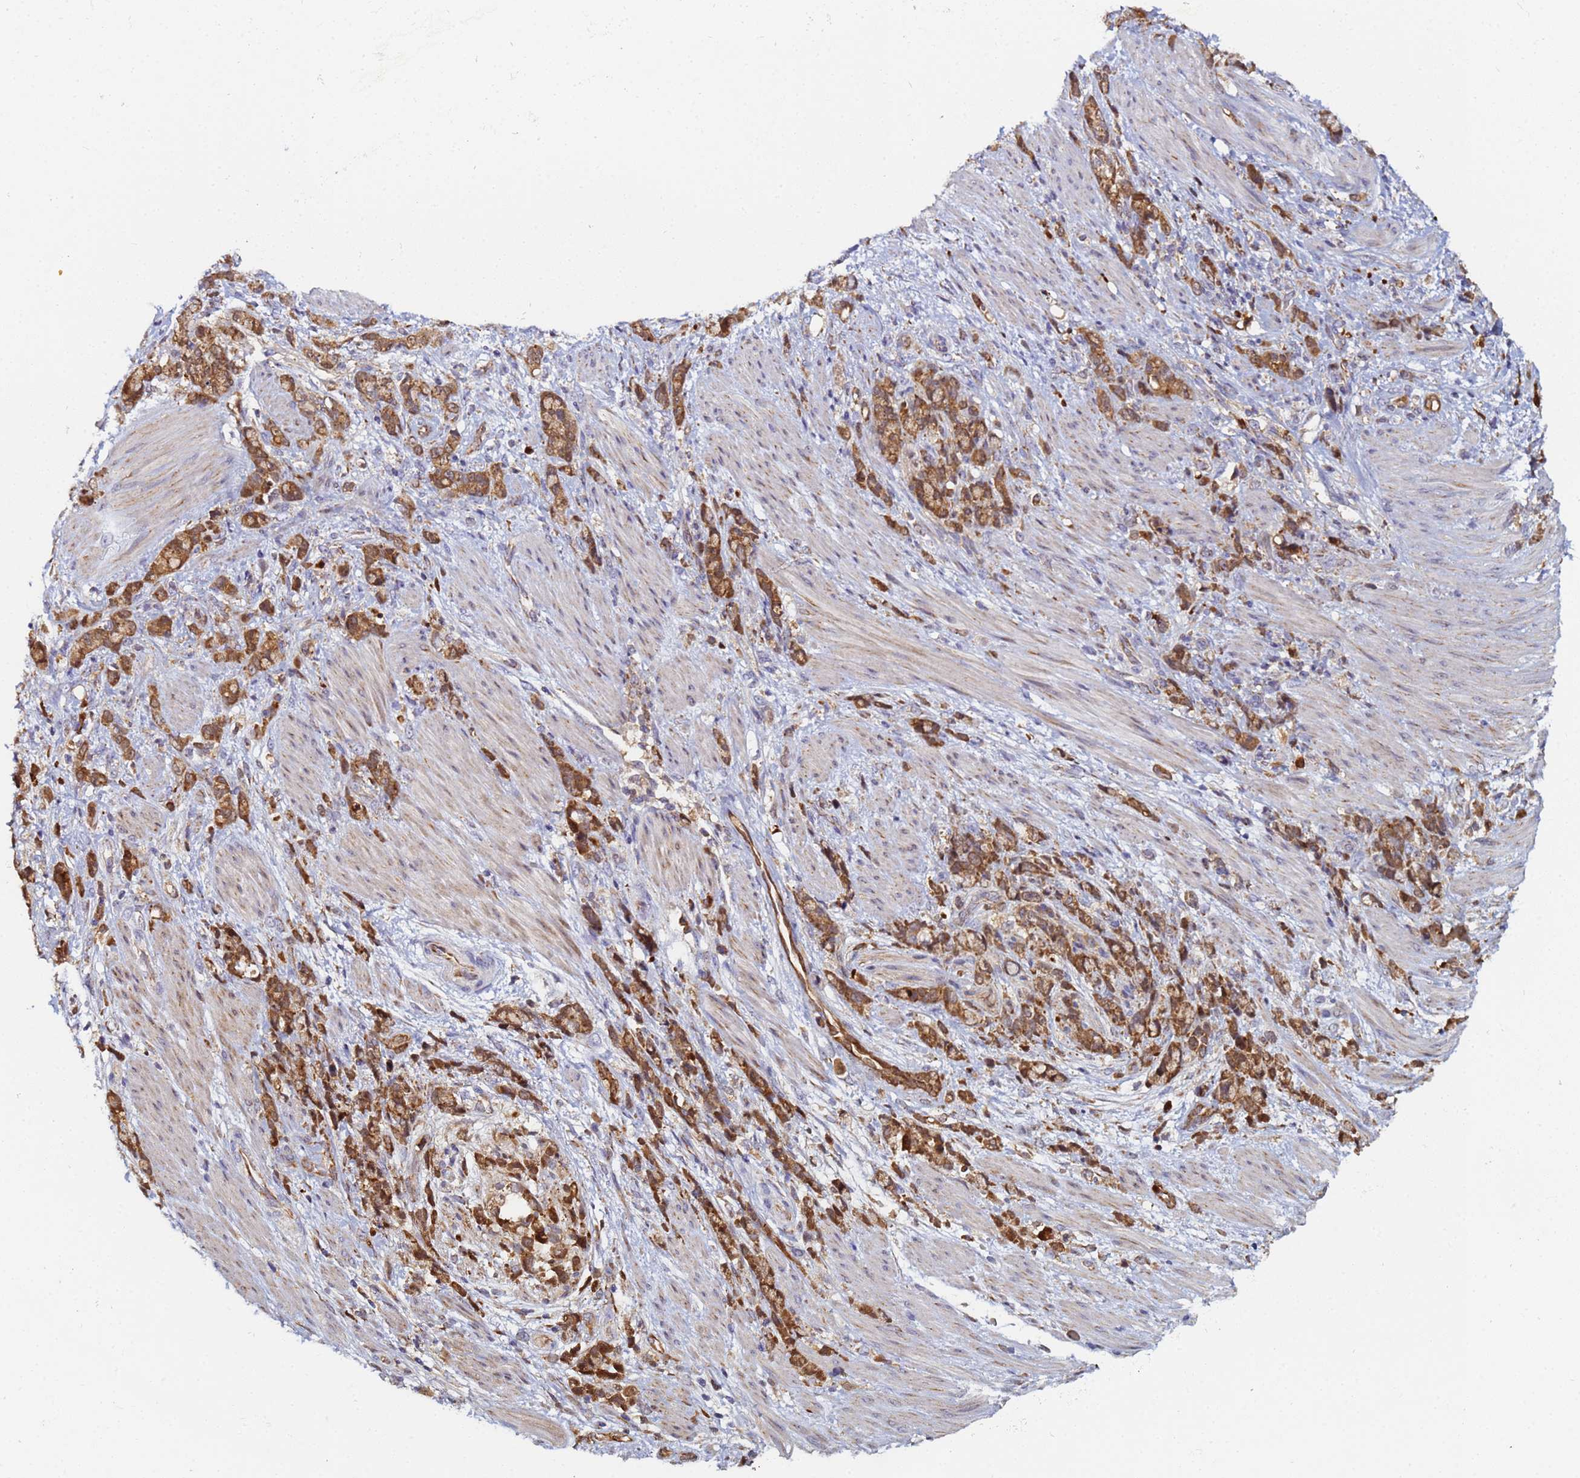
{"staining": {"intensity": "moderate", "quantity": ">75%", "location": "cytoplasmic/membranous"}, "tissue": "stomach cancer", "cell_type": "Tumor cells", "image_type": "cancer", "snomed": [{"axis": "morphology", "description": "Normal tissue, NOS"}, {"axis": "morphology", "description": "Adenocarcinoma, NOS"}, {"axis": "topography", "description": "Stomach"}], "caption": "A brown stain highlights moderate cytoplasmic/membranous positivity of a protein in stomach cancer (adenocarcinoma) tumor cells. Immunohistochemistry (ihc) stains the protein in brown and the nuclei are stained blue.", "gene": "CCDC127", "patient": {"sex": "female", "age": 79}}